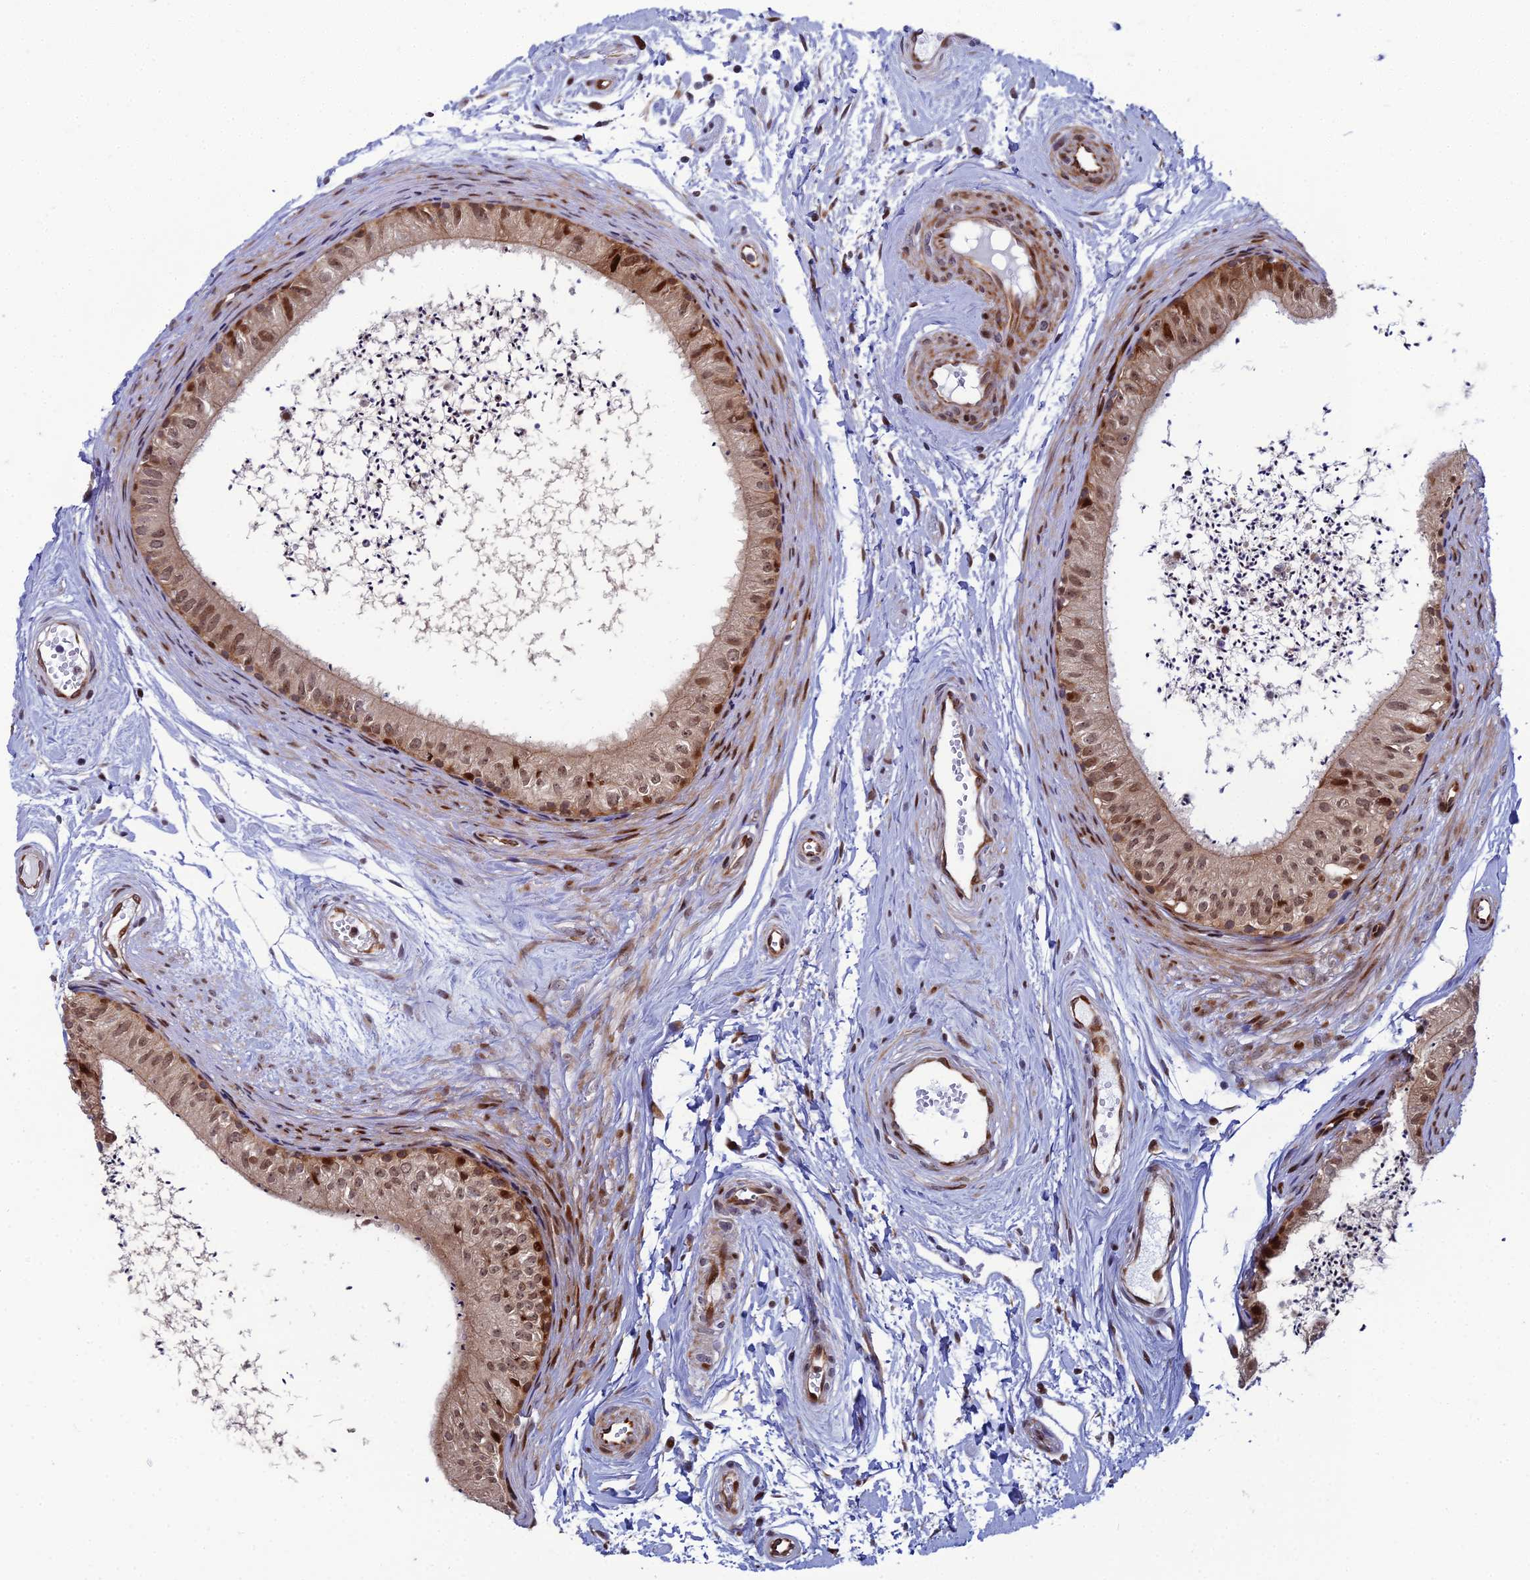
{"staining": {"intensity": "moderate", "quantity": ">75%", "location": "cytoplasmic/membranous,nuclear"}, "tissue": "epididymis", "cell_type": "Glandular cells", "image_type": "normal", "snomed": [{"axis": "morphology", "description": "Normal tissue, NOS"}, {"axis": "topography", "description": "Epididymis"}], "caption": "Protein expression analysis of unremarkable human epididymis reveals moderate cytoplasmic/membranous,nuclear expression in approximately >75% of glandular cells.", "gene": "ZNF668", "patient": {"sex": "male", "age": 56}}